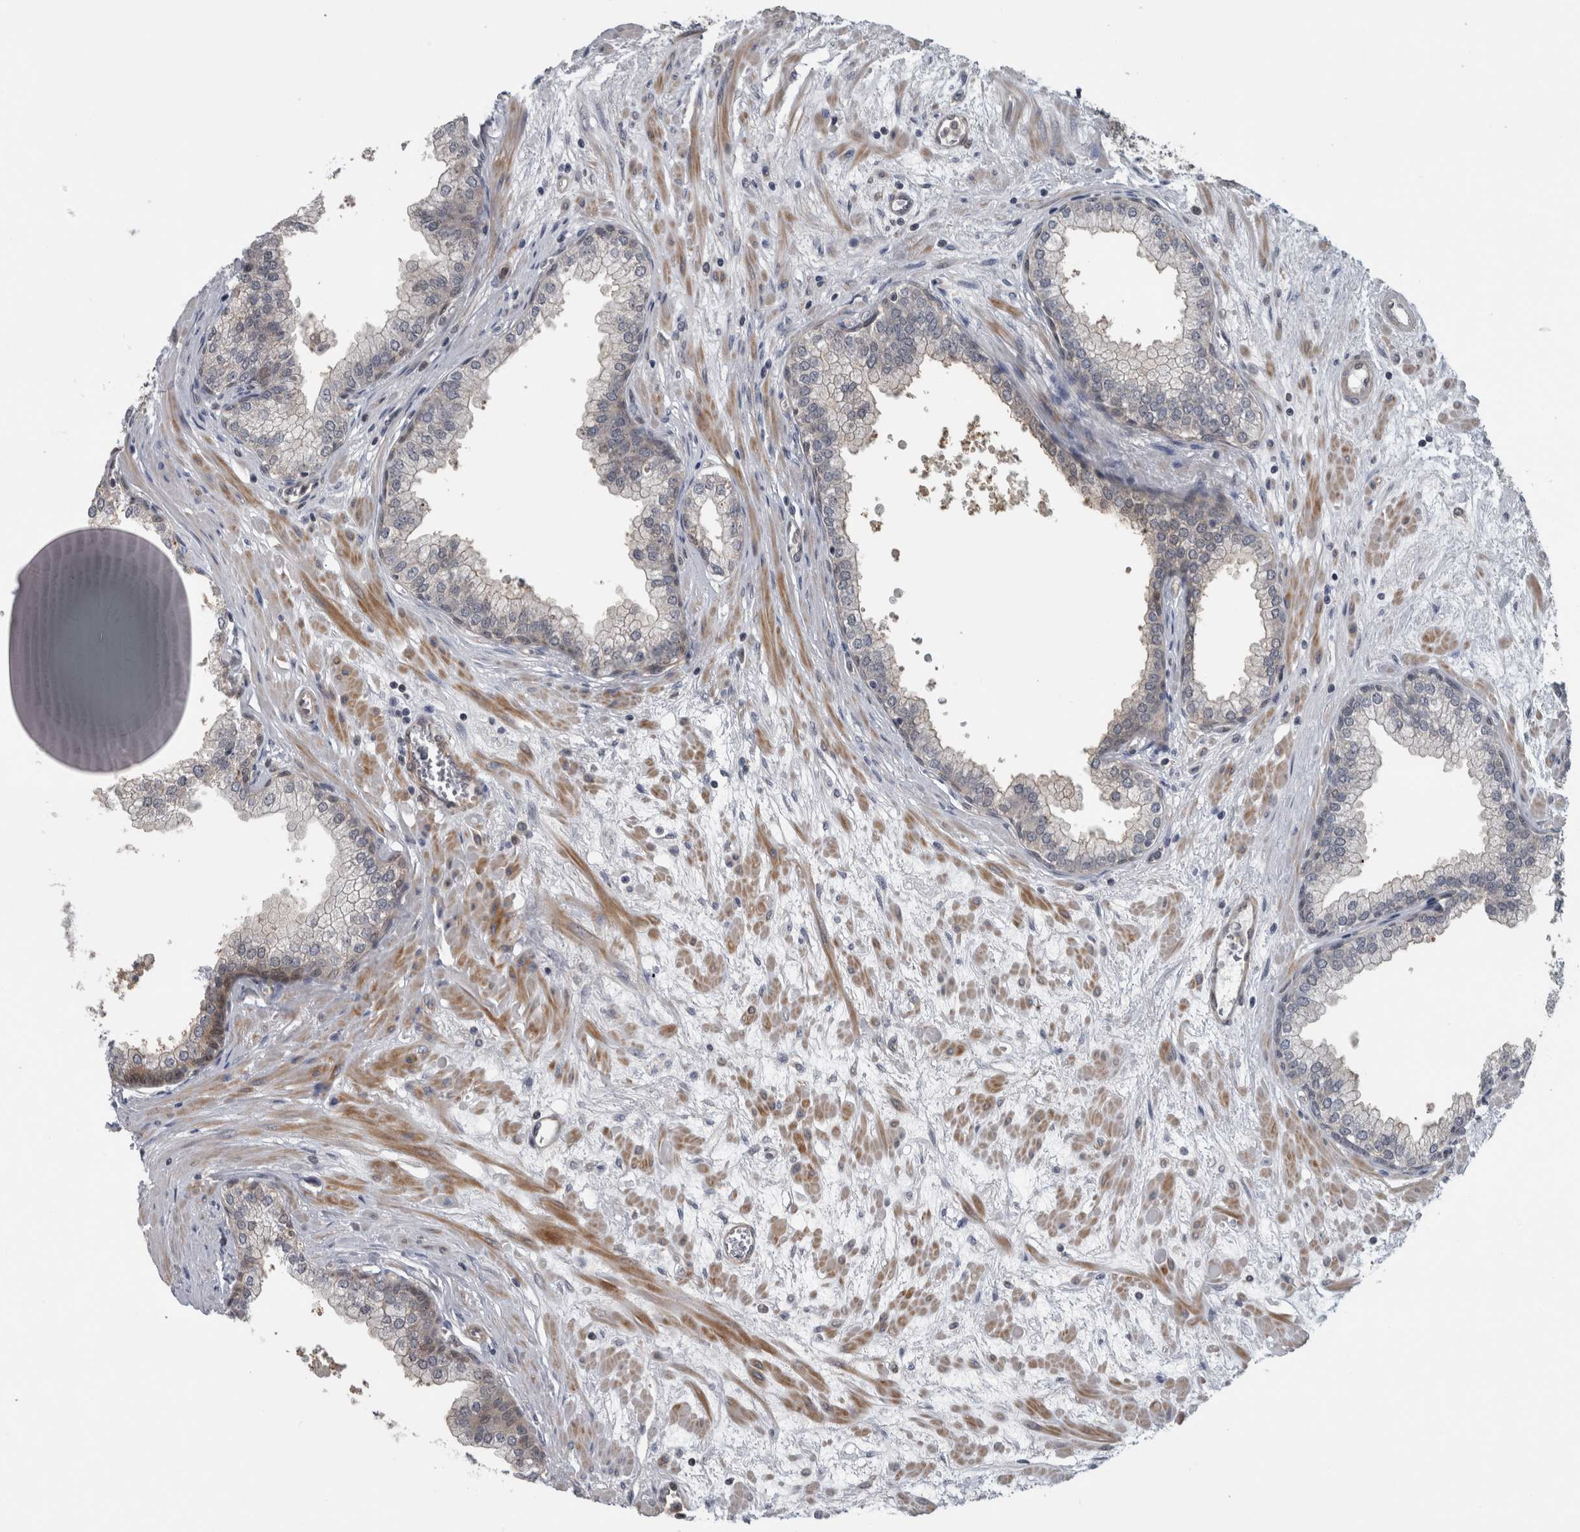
{"staining": {"intensity": "weak", "quantity": "25%-75%", "location": "cytoplasmic/membranous"}, "tissue": "prostate", "cell_type": "Glandular cells", "image_type": "normal", "snomed": [{"axis": "morphology", "description": "Normal tissue, NOS"}, {"axis": "morphology", "description": "Urothelial carcinoma, Low grade"}, {"axis": "topography", "description": "Urinary bladder"}, {"axis": "topography", "description": "Prostate"}], "caption": "Unremarkable prostate reveals weak cytoplasmic/membranous expression in about 25%-75% of glandular cells.", "gene": "NAPRT", "patient": {"sex": "male", "age": 60}}